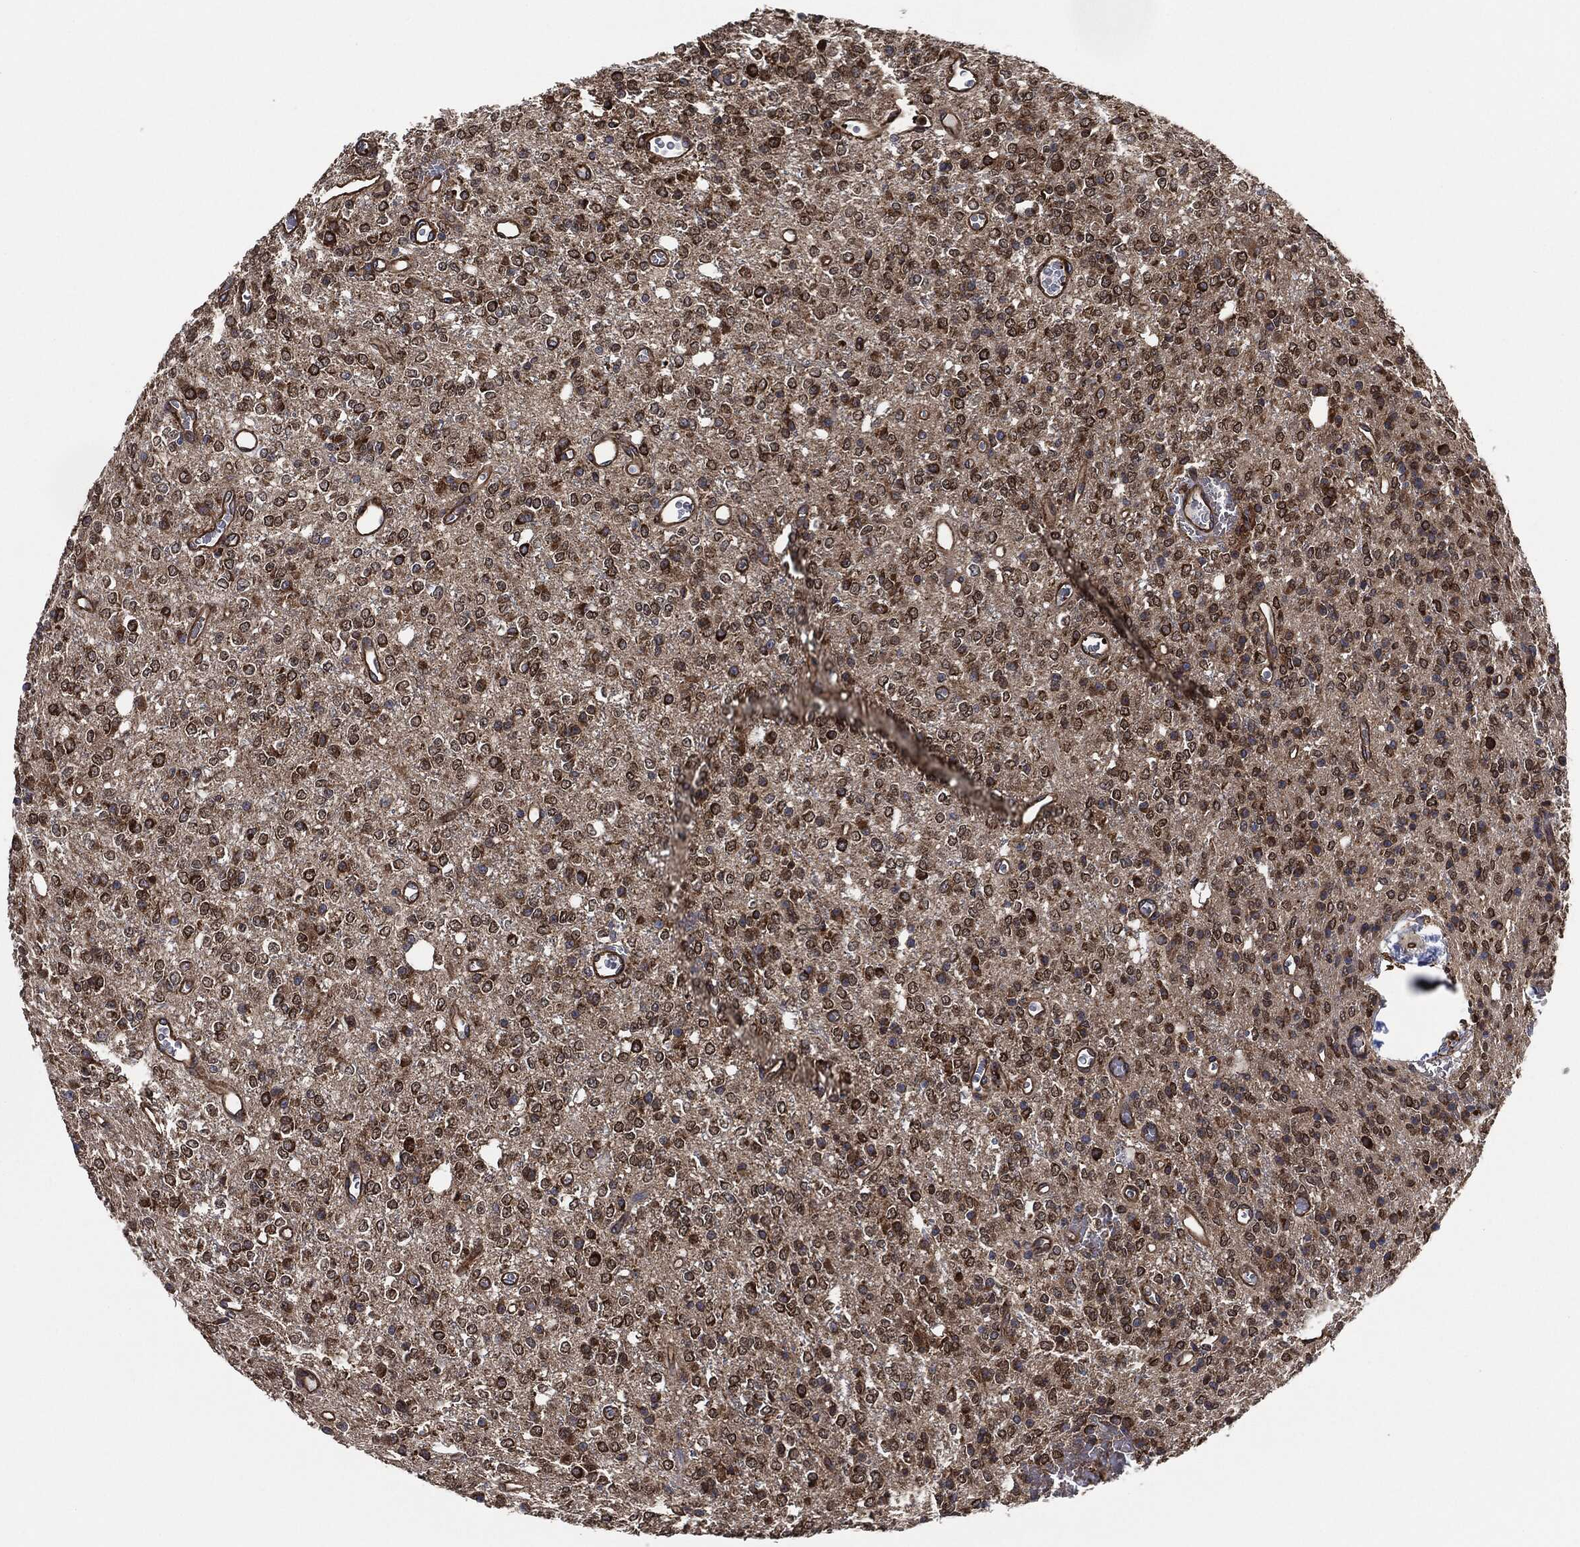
{"staining": {"intensity": "moderate", "quantity": ">75%", "location": "cytoplasmic/membranous"}, "tissue": "glioma", "cell_type": "Tumor cells", "image_type": "cancer", "snomed": [{"axis": "morphology", "description": "Glioma, malignant, Low grade"}, {"axis": "topography", "description": "Brain"}], "caption": "Tumor cells show medium levels of moderate cytoplasmic/membranous staining in about >75% of cells in human glioma. The protein is shown in brown color, while the nuclei are stained blue.", "gene": "AMFR", "patient": {"sex": "female", "age": 45}}